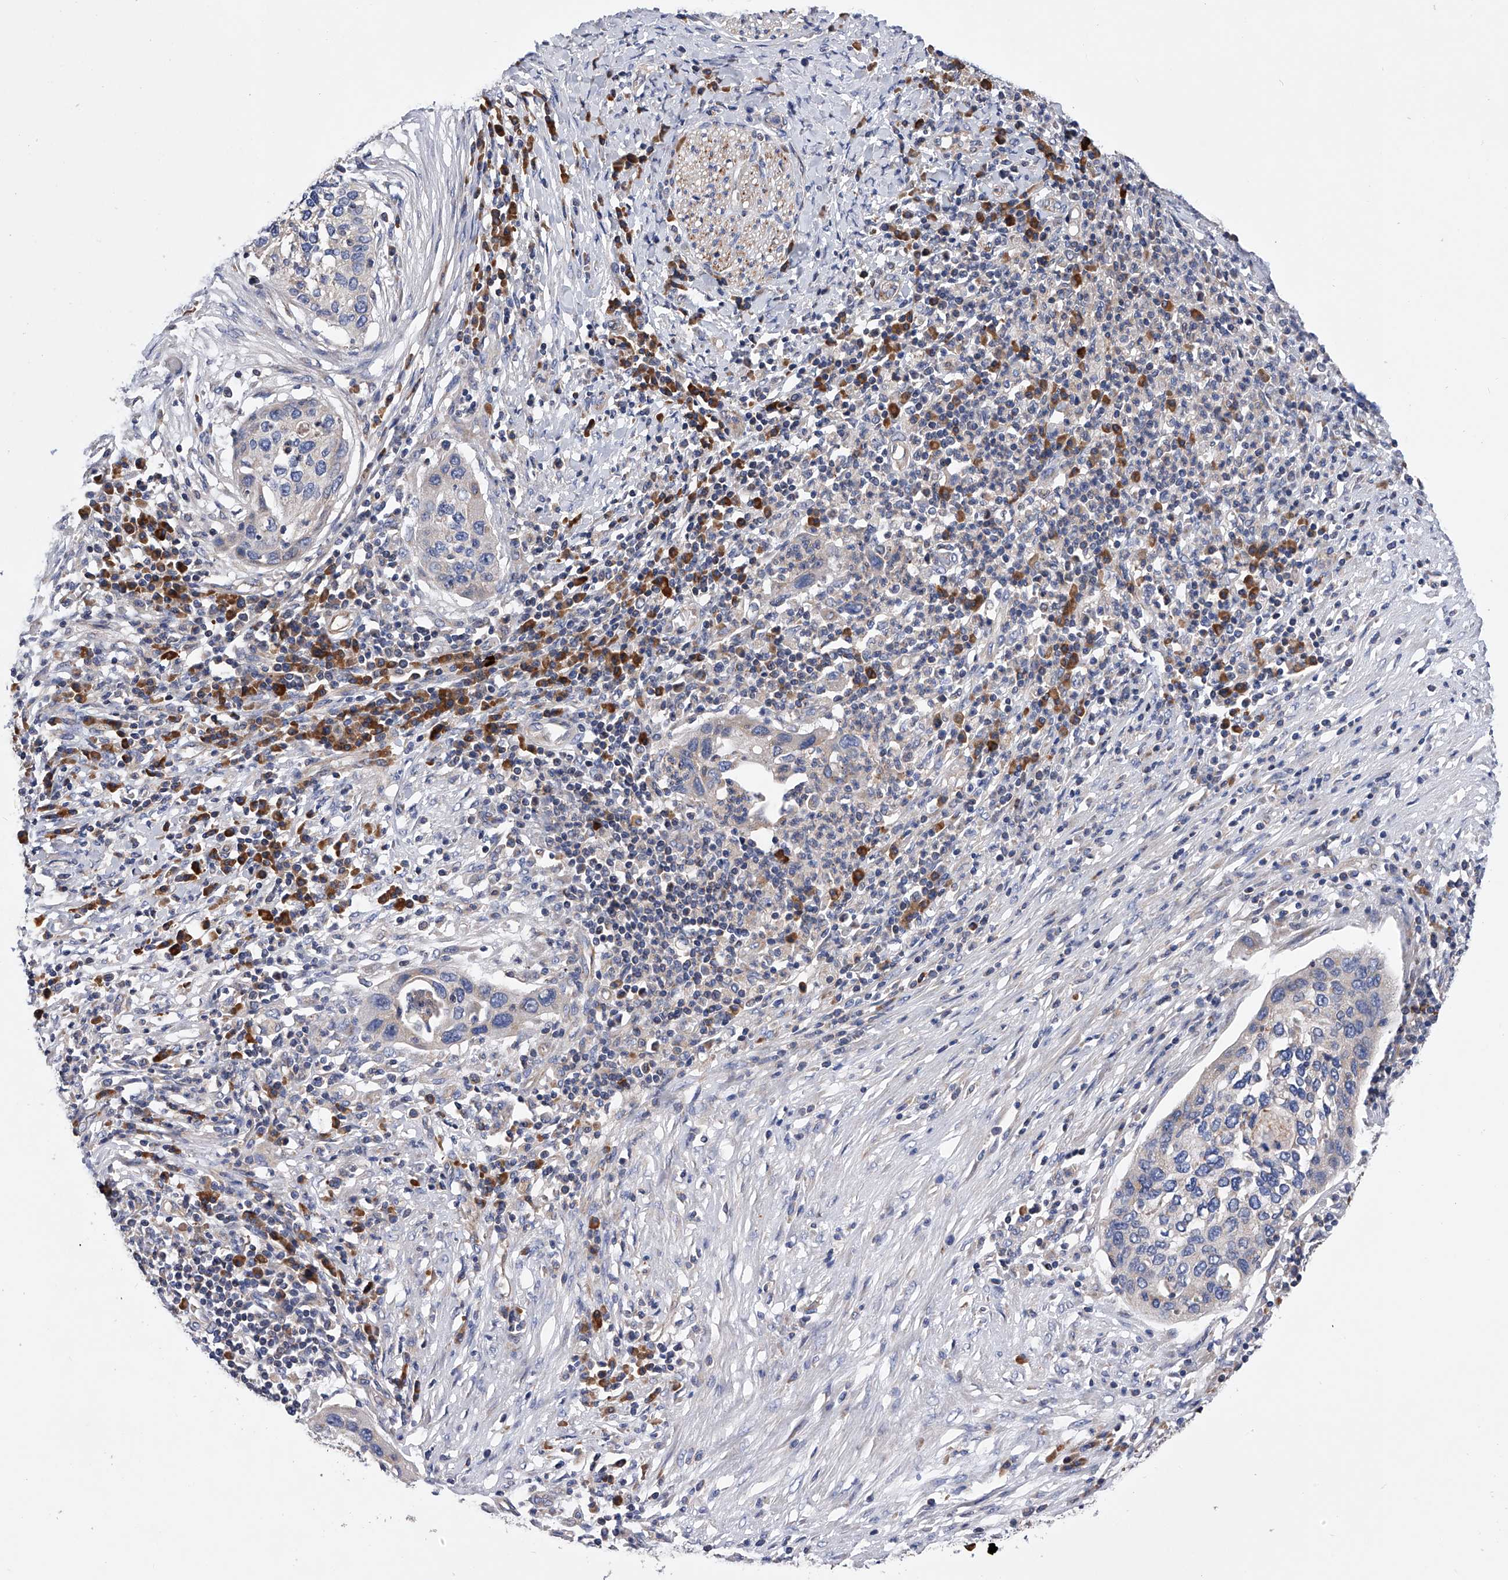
{"staining": {"intensity": "negative", "quantity": "none", "location": "none"}, "tissue": "cervical cancer", "cell_type": "Tumor cells", "image_type": "cancer", "snomed": [{"axis": "morphology", "description": "Squamous cell carcinoma, NOS"}, {"axis": "topography", "description": "Cervix"}], "caption": "DAB (3,3'-diaminobenzidine) immunohistochemical staining of cervical cancer exhibits no significant staining in tumor cells. (Brightfield microscopy of DAB (3,3'-diaminobenzidine) IHC at high magnification).", "gene": "MLYCD", "patient": {"sex": "female", "age": 38}}